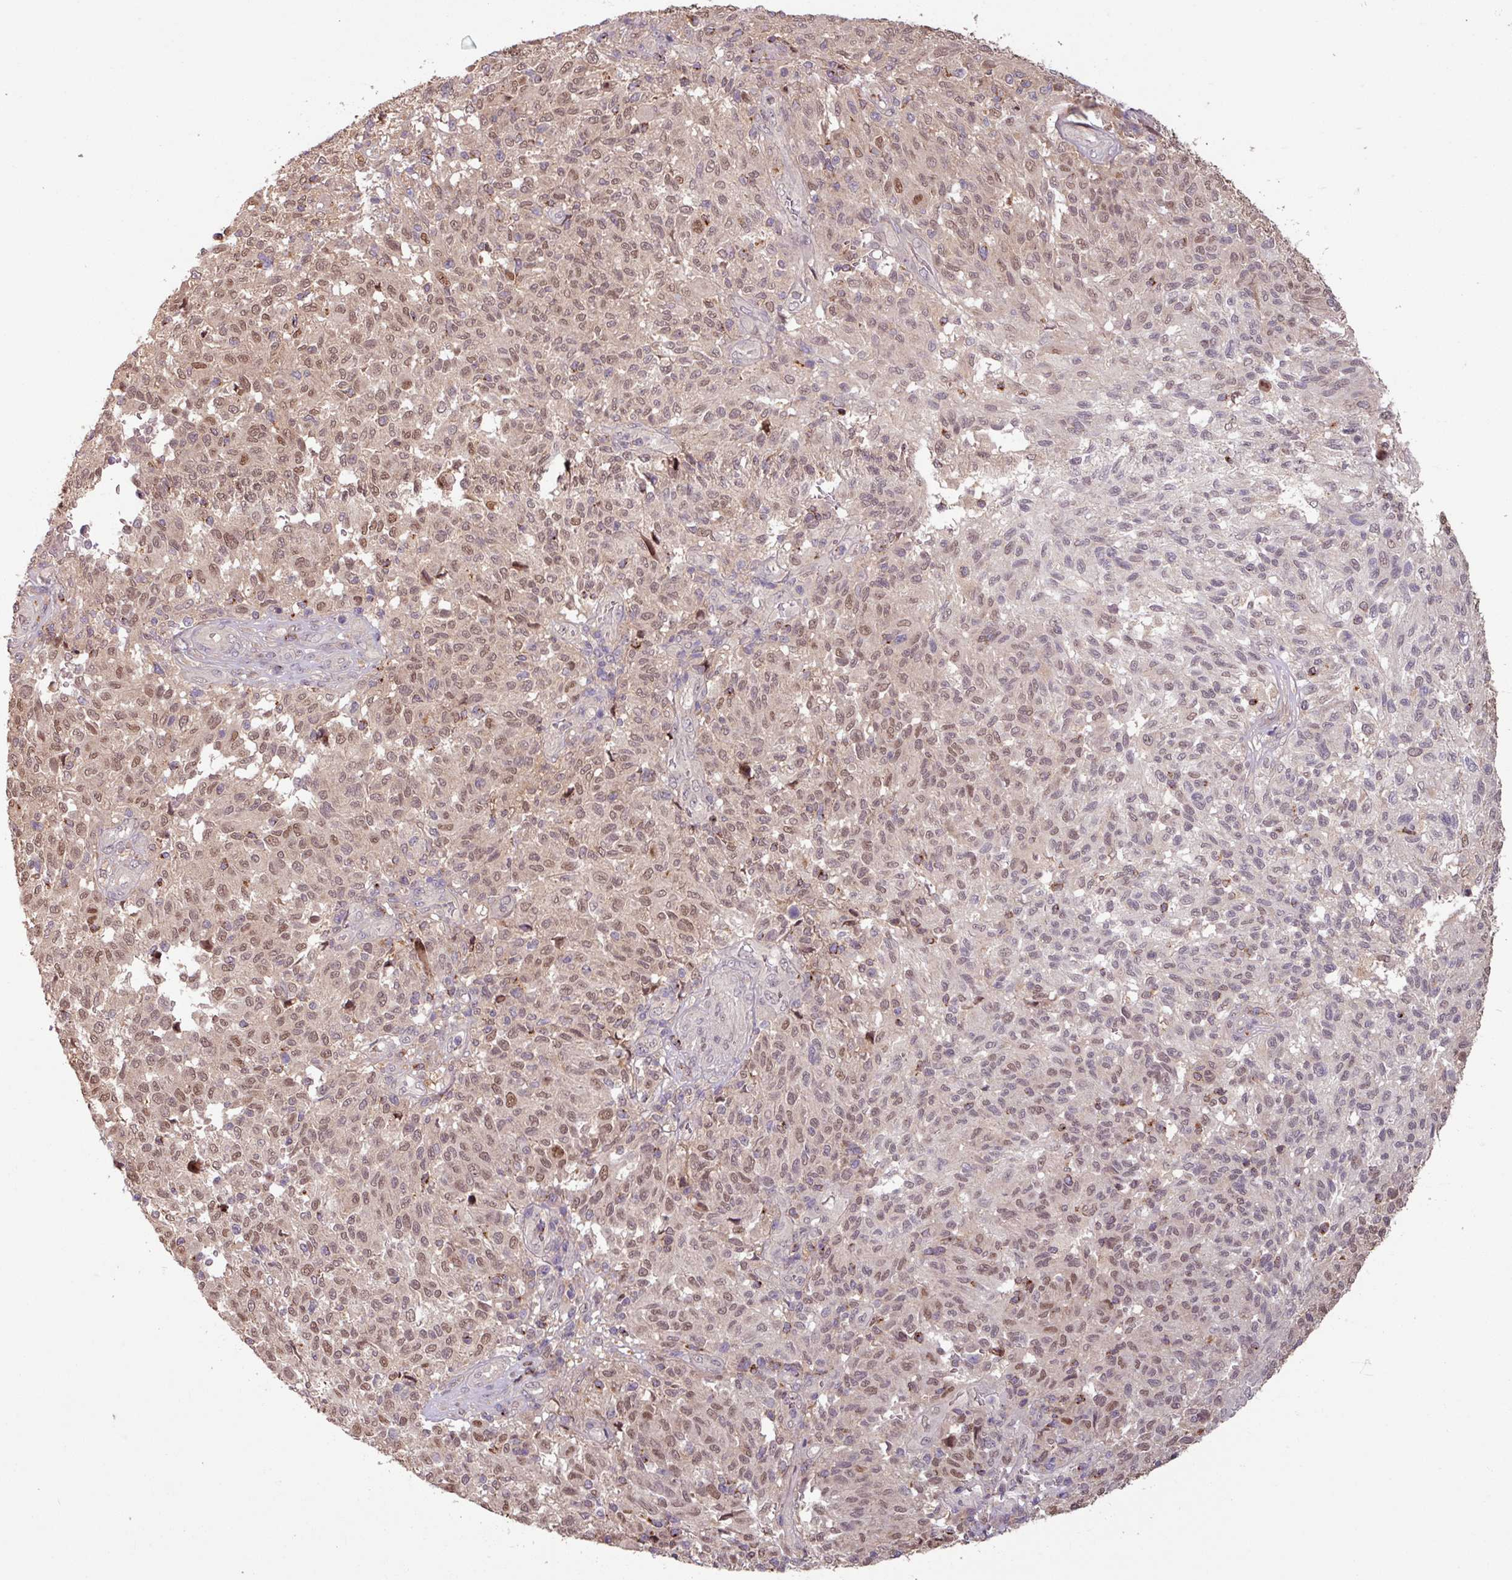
{"staining": {"intensity": "moderate", "quantity": ">75%", "location": "nuclear"}, "tissue": "melanoma", "cell_type": "Tumor cells", "image_type": "cancer", "snomed": [{"axis": "morphology", "description": "Malignant melanoma, NOS"}, {"axis": "topography", "description": "Skin"}], "caption": "Immunohistochemistry histopathology image of neoplastic tissue: human malignant melanoma stained using immunohistochemistry shows medium levels of moderate protein expression localized specifically in the nuclear of tumor cells, appearing as a nuclear brown color.", "gene": "OR6B1", "patient": {"sex": "male", "age": 66}}